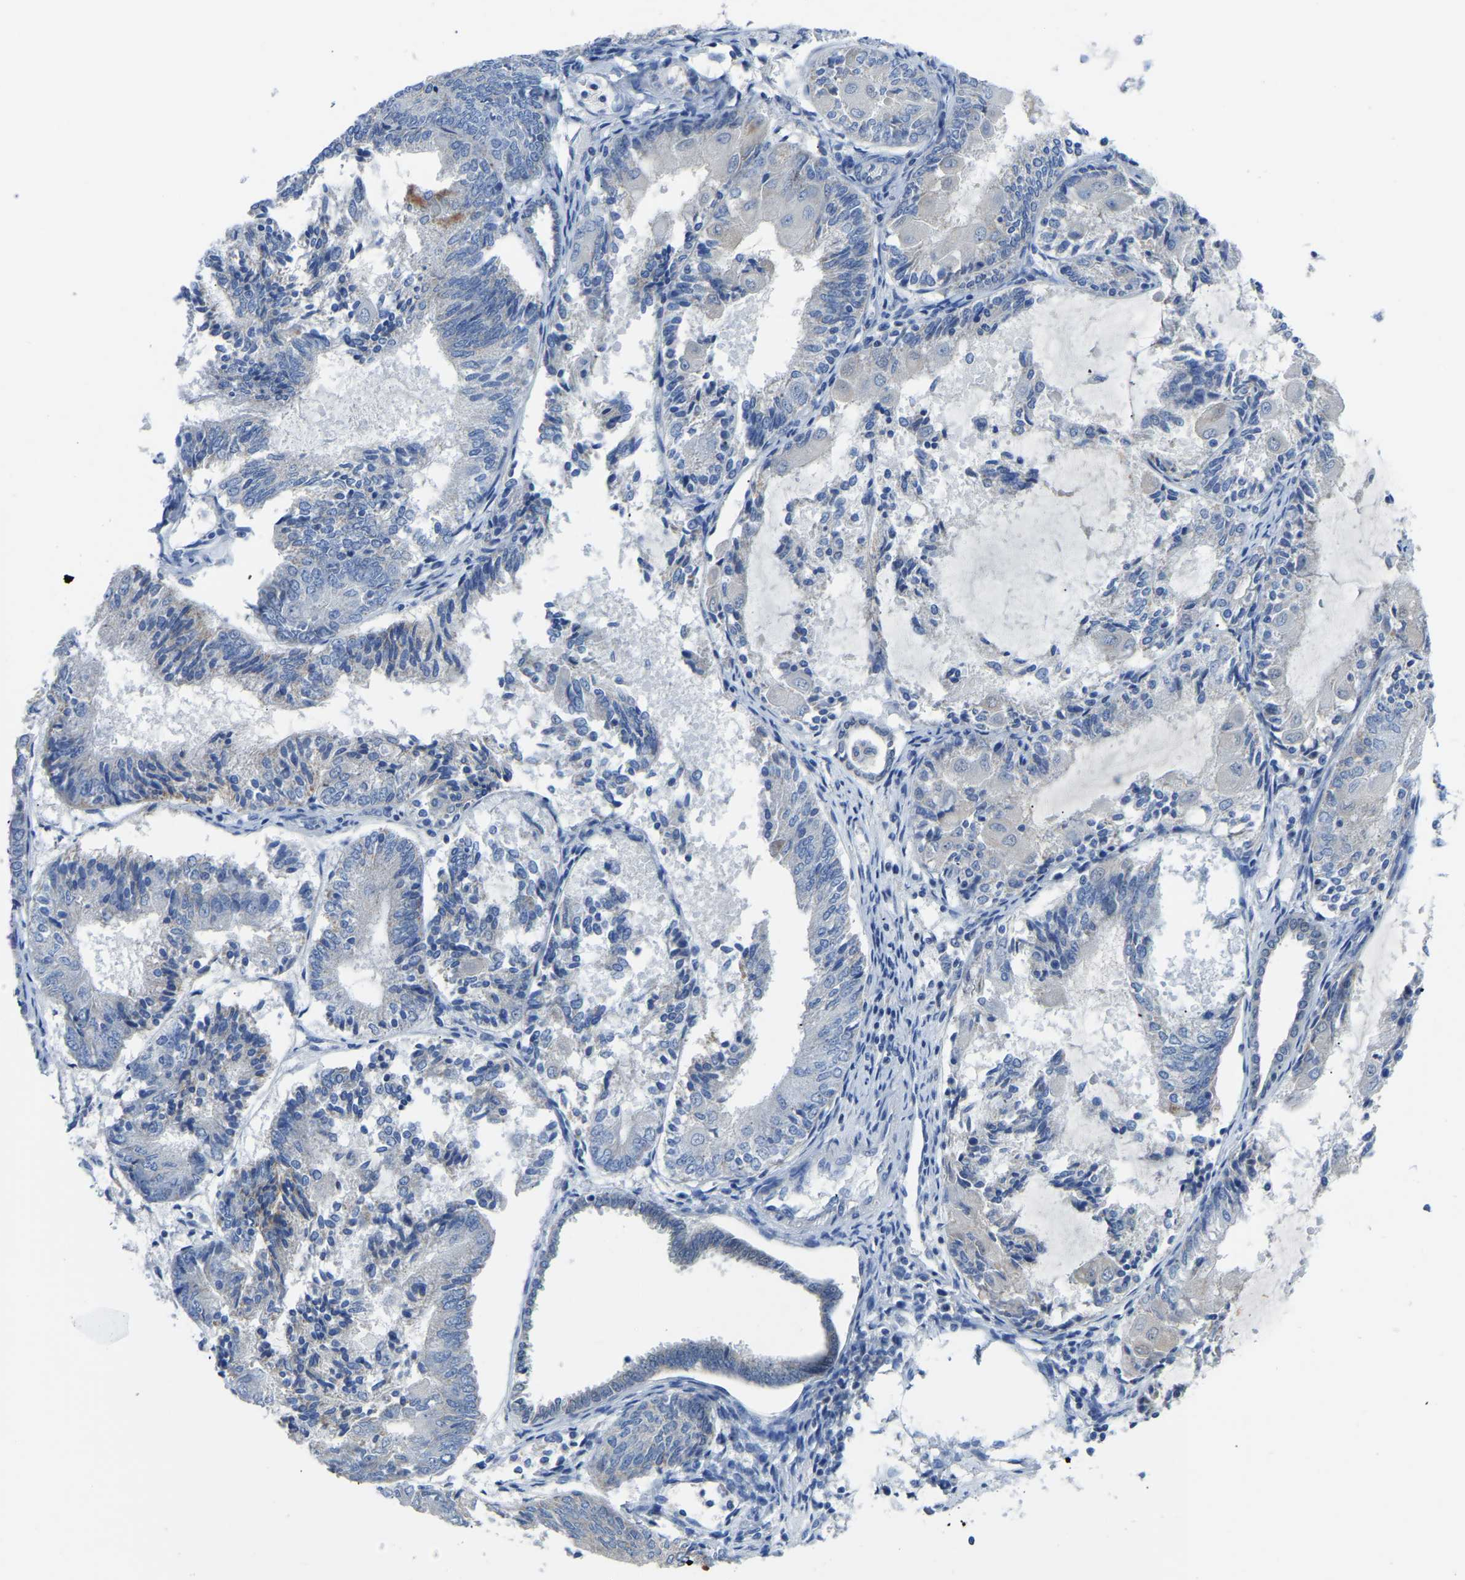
{"staining": {"intensity": "negative", "quantity": "none", "location": "none"}, "tissue": "endometrial cancer", "cell_type": "Tumor cells", "image_type": "cancer", "snomed": [{"axis": "morphology", "description": "Adenocarcinoma, NOS"}, {"axis": "topography", "description": "Endometrium"}], "caption": "High magnification brightfield microscopy of endometrial cancer stained with DAB (3,3'-diaminobenzidine) (brown) and counterstained with hematoxylin (blue): tumor cells show no significant staining.", "gene": "ETFA", "patient": {"sex": "female", "age": 81}}